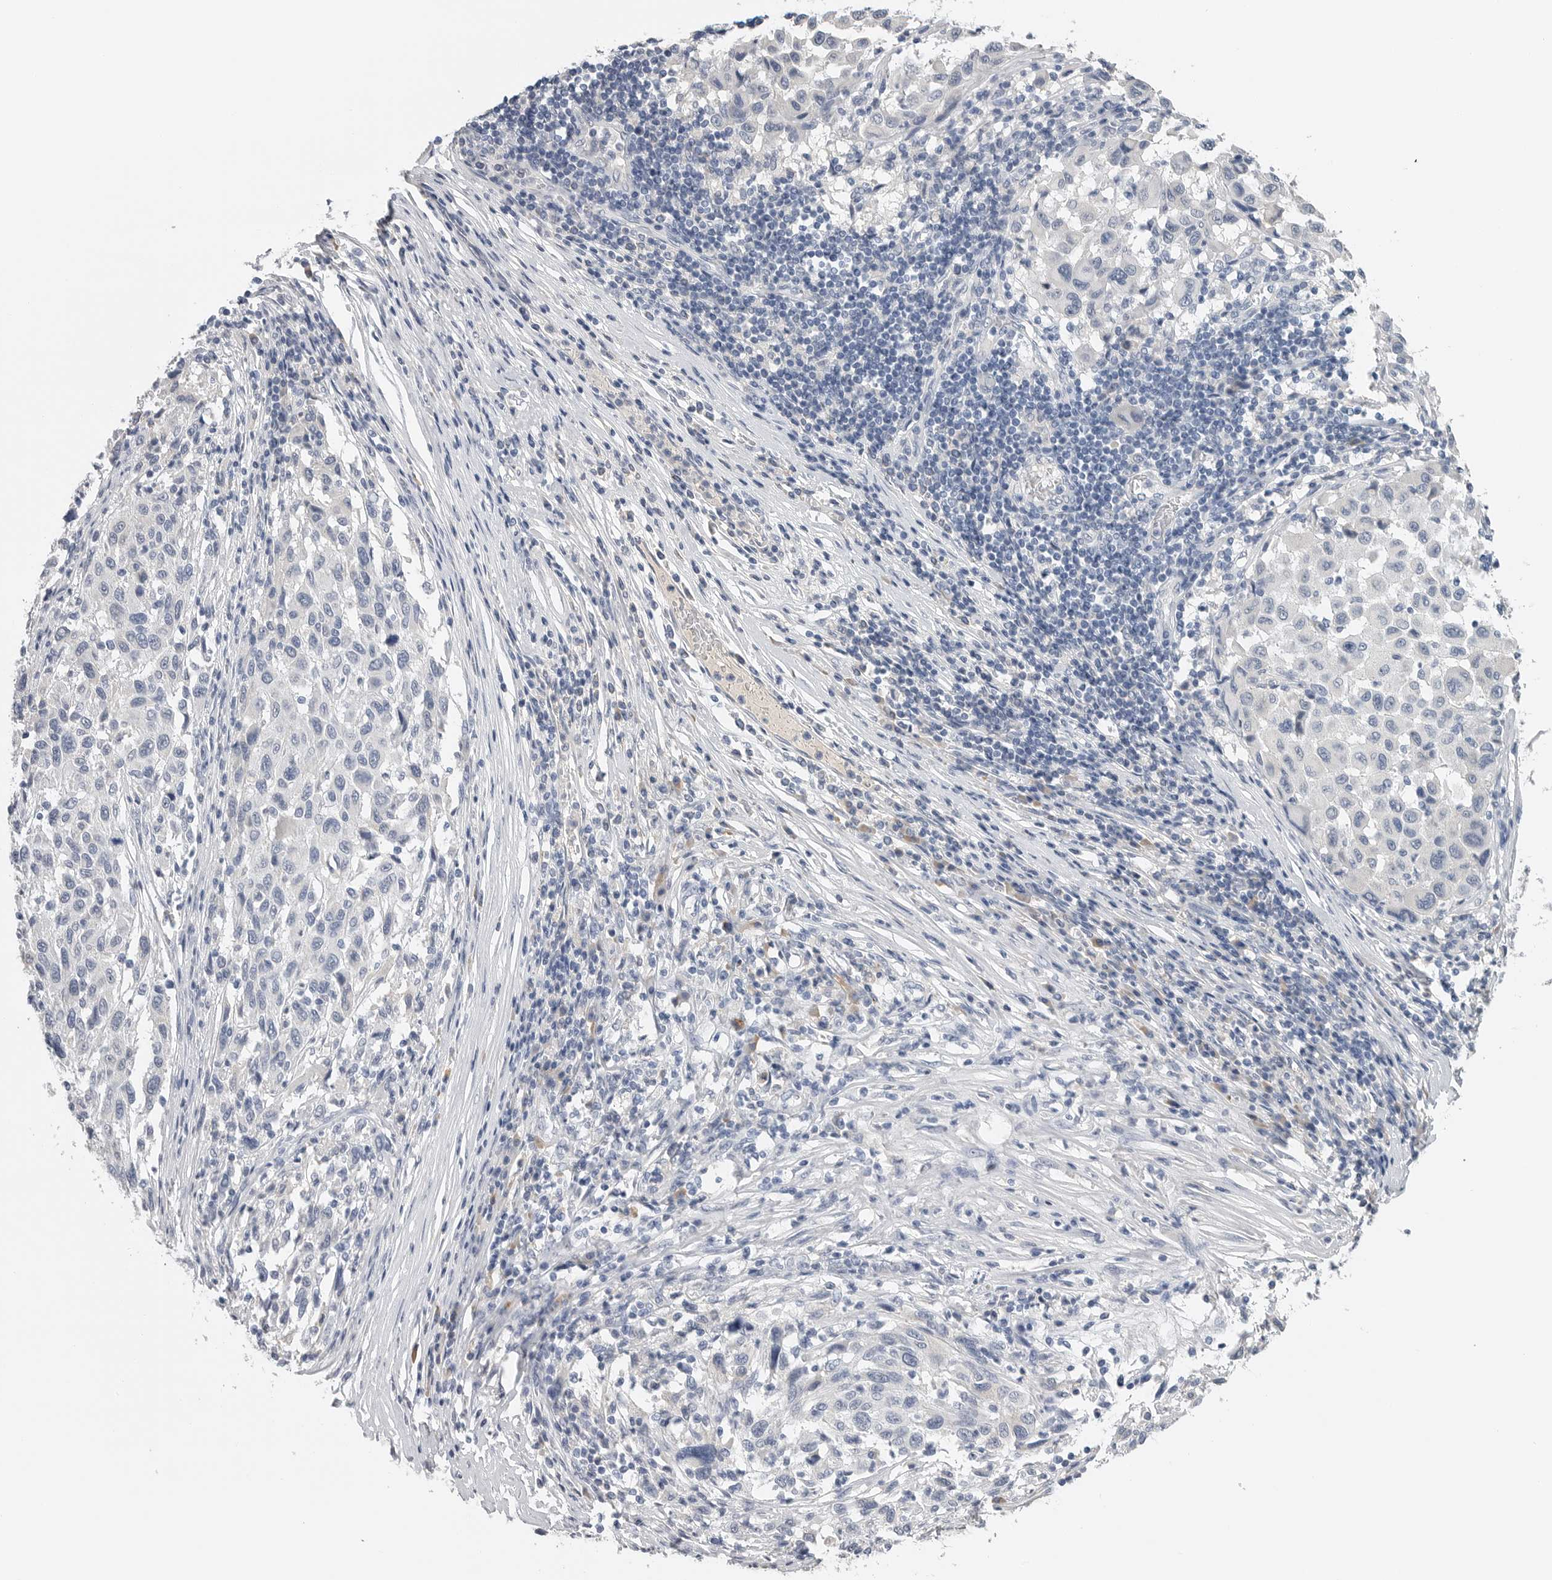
{"staining": {"intensity": "negative", "quantity": "none", "location": "none"}, "tissue": "melanoma", "cell_type": "Tumor cells", "image_type": "cancer", "snomed": [{"axis": "morphology", "description": "Malignant melanoma, Metastatic site"}, {"axis": "topography", "description": "Lymph node"}], "caption": "Micrograph shows no protein staining in tumor cells of malignant melanoma (metastatic site) tissue.", "gene": "FABP6", "patient": {"sex": "male", "age": 61}}